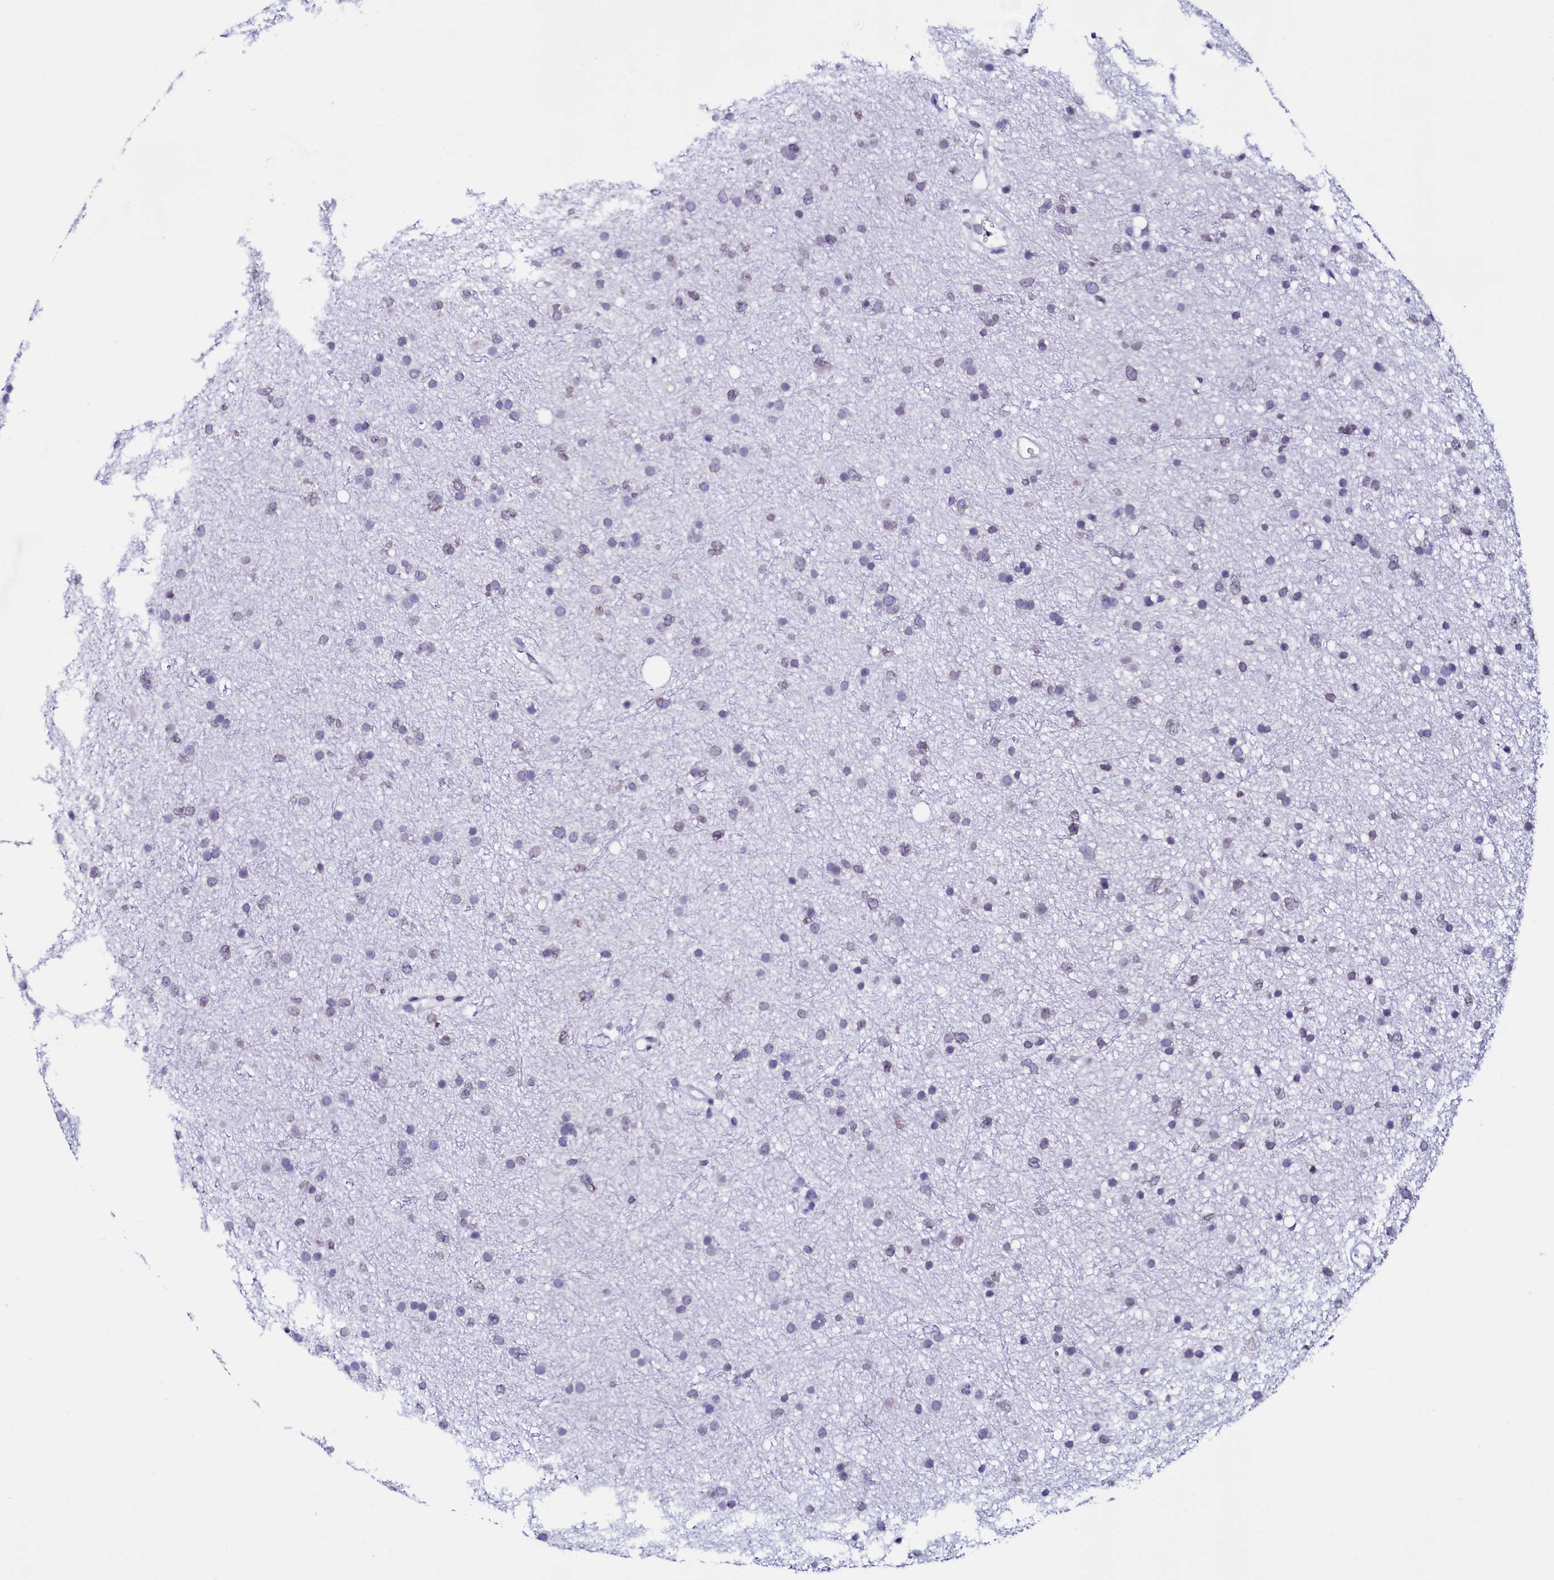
{"staining": {"intensity": "negative", "quantity": "none", "location": "none"}, "tissue": "glioma", "cell_type": "Tumor cells", "image_type": "cancer", "snomed": [{"axis": "morphology", "description": "Glioma, malignant, Low grade"}, {"axis": "topography", "description": "Cerebral cortex"}], "caption": "Tumor cells are negative for protein expression in human glioma. (DAB immunohistochemistry (IHC) visualized using brightfield microscopy, high magnification).", "gene": "HAND1", "patient": {"sex": "female", "age": 39}}